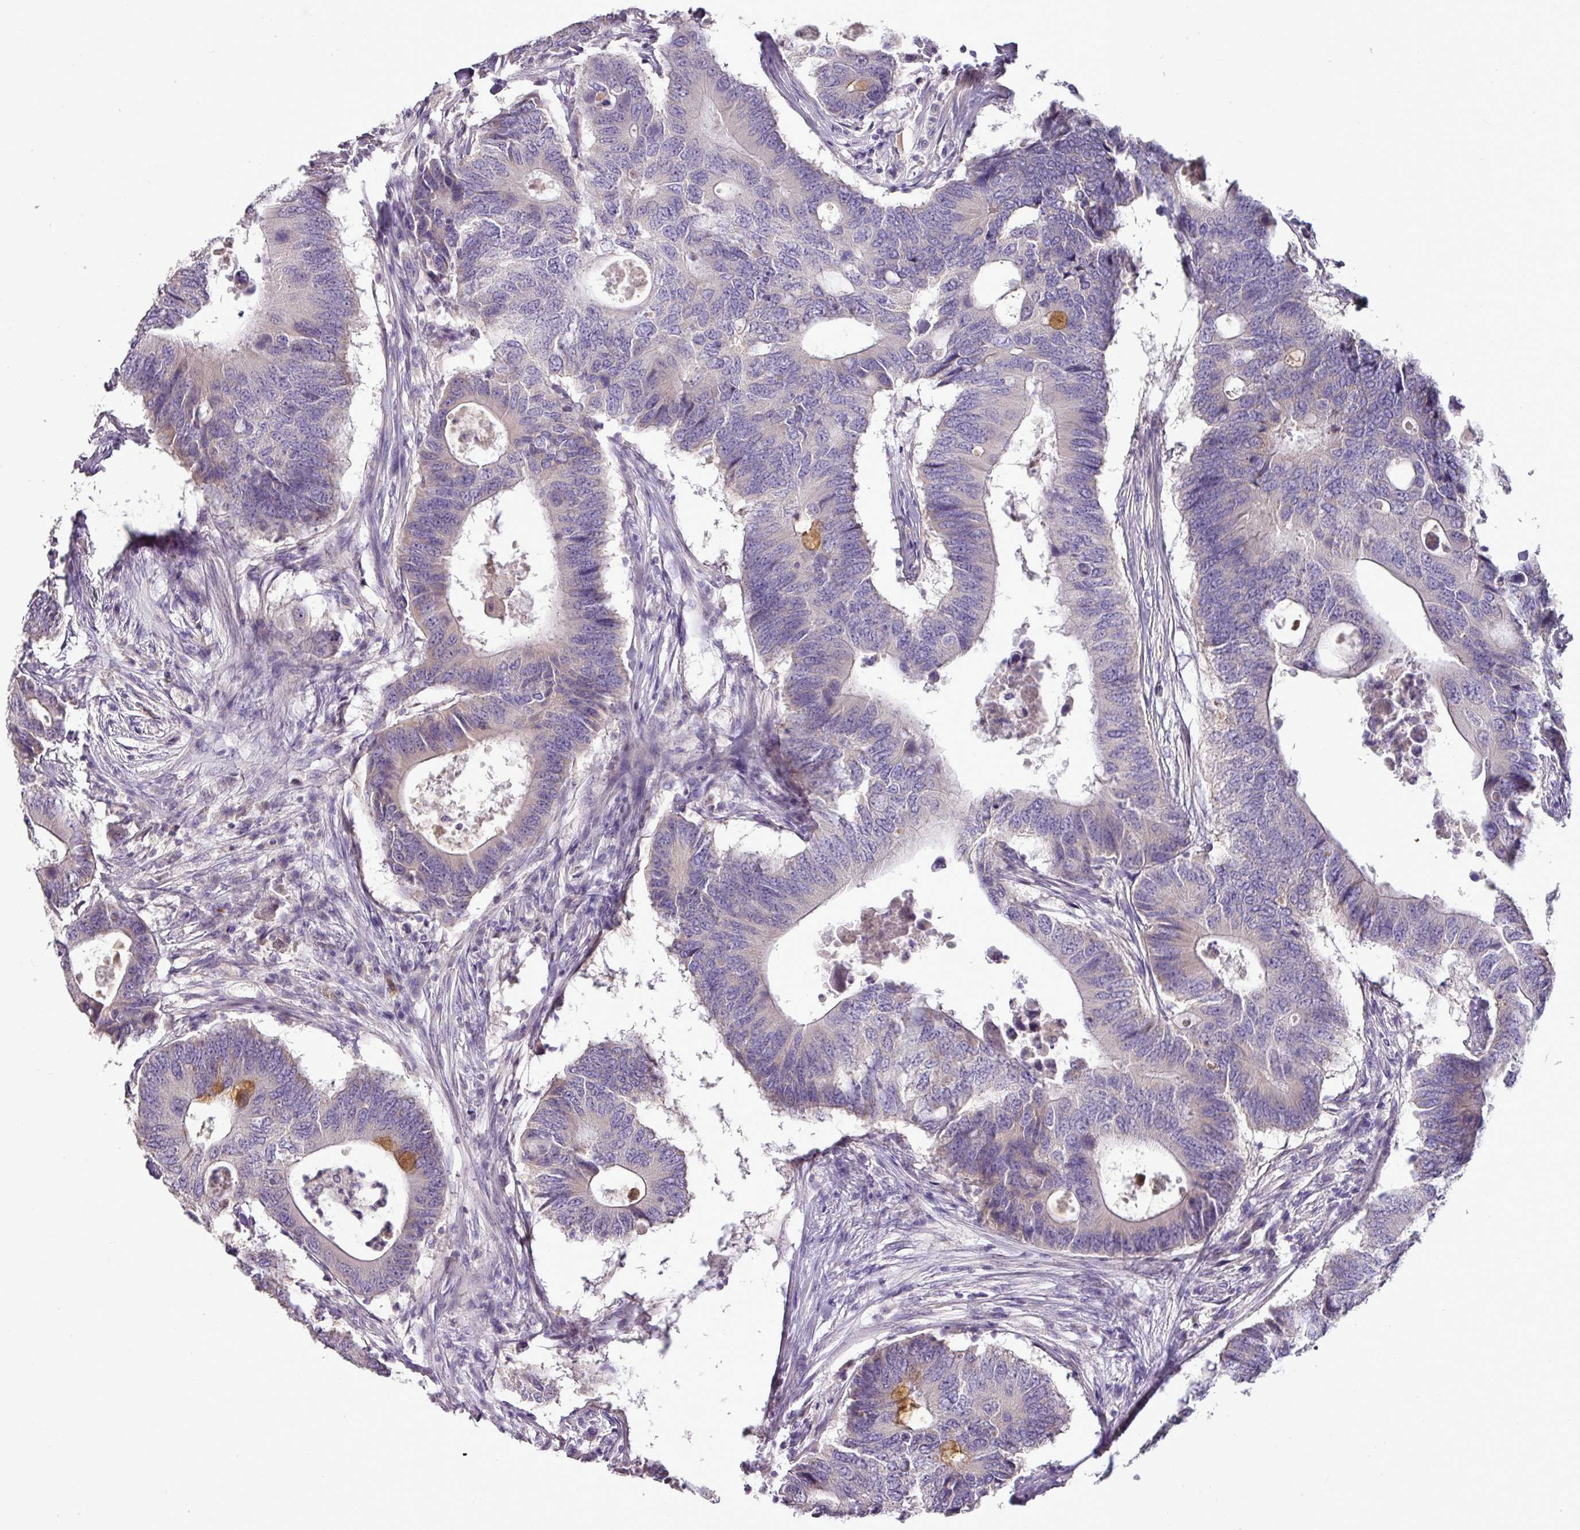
{"staining": {"intensity": "negative", "quantity": "none", "location": "none"}, "tissue": "colorectal cancer", "cell_type": "Tumor cells", "image_type": "cancer", "snomed": [{"axis": "morphology", "description": "Adenocarcinoma, NOS"}, {"axis": "topography", "description": "Colon"}], "caption": "The micrograph demonstrates no significant positivity in tumor cells of colorectal adenocarcinoma.", "gene": "BRINP2", "patient": {"sex": "male", "age": 71}}